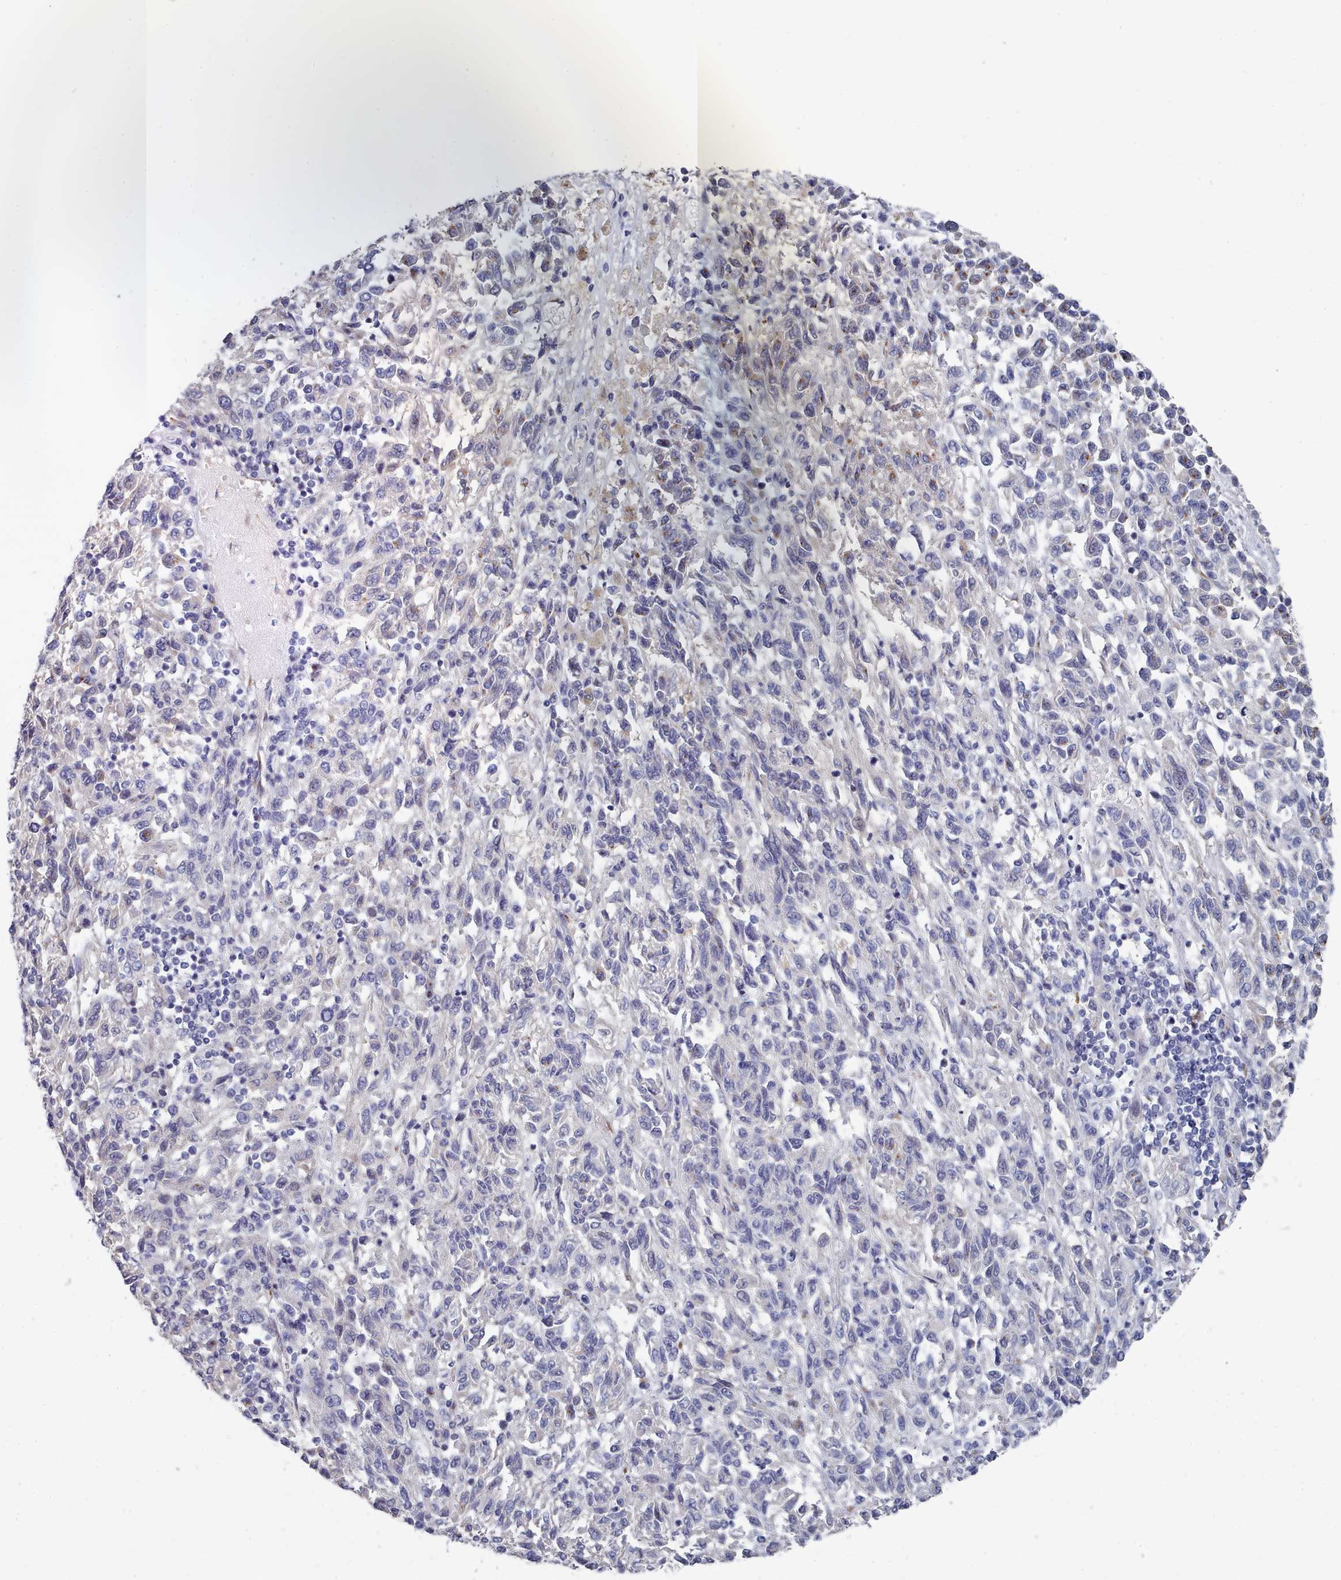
{"staining": {"intensity": "moderate", "quantity": "<25%", "location": "cytoplasmic/membranous"}, "tissue": "melanoma", "cell_type": "Tumor cells", "image_type": "cancer", "snomed": [{"axis": "morphology", "description": "Malignant melanoma, Metastatic site"}, {"axis": "topography", "description": "Lung"}], "caption": "Human malignant melanoma (metastatic site) stained with a protein marker reveals moderate staining in tumor cells.", "gene": "PDE4C", "patient": {"sex": "male", "age": 64}}